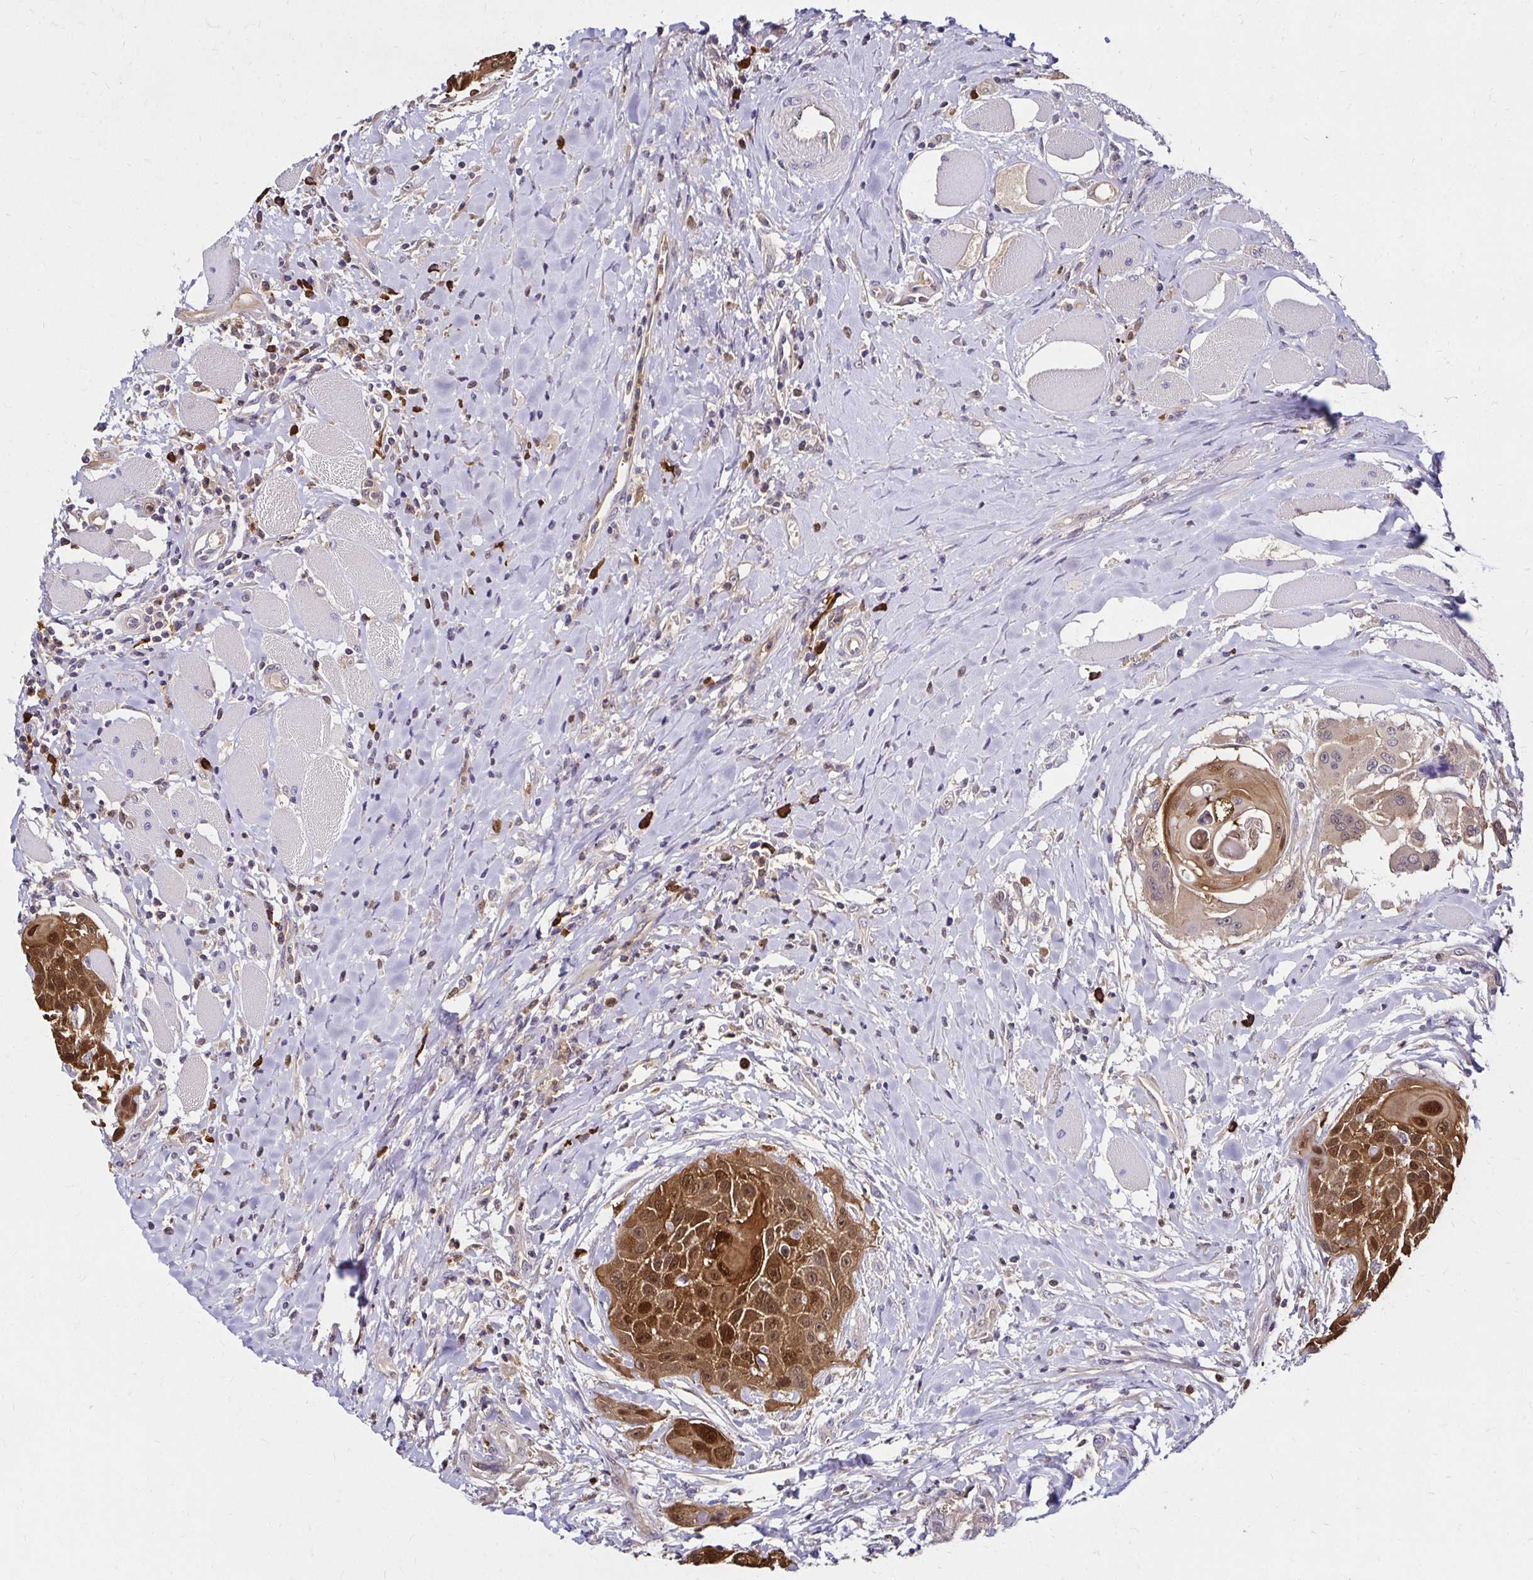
{"staining": {"intensity": "moderate", "quantity": ">75%", "location": "cytoplasmic/membranous,nuclear"}, "tissue": "head and neck cancer", "cell_type": "Tumor cells", "image_type": "cancer", "snomed": [{"axis": "morphology", "description": "Squamous cell carcinoma, NOS"}, {"axis": "topography", "description": "Head-Neck"}], "caption": "A histopathology image of human head and neck squamous cell carcinoma stained for a protein displays moderate cytoplasmic/membranous and nuclear brown staining in tumor cells. (Brightfield microscopy of DAB IHC at high magnification).", "gene": "TXN", "patient": {"sex": "female", "age": 73}}